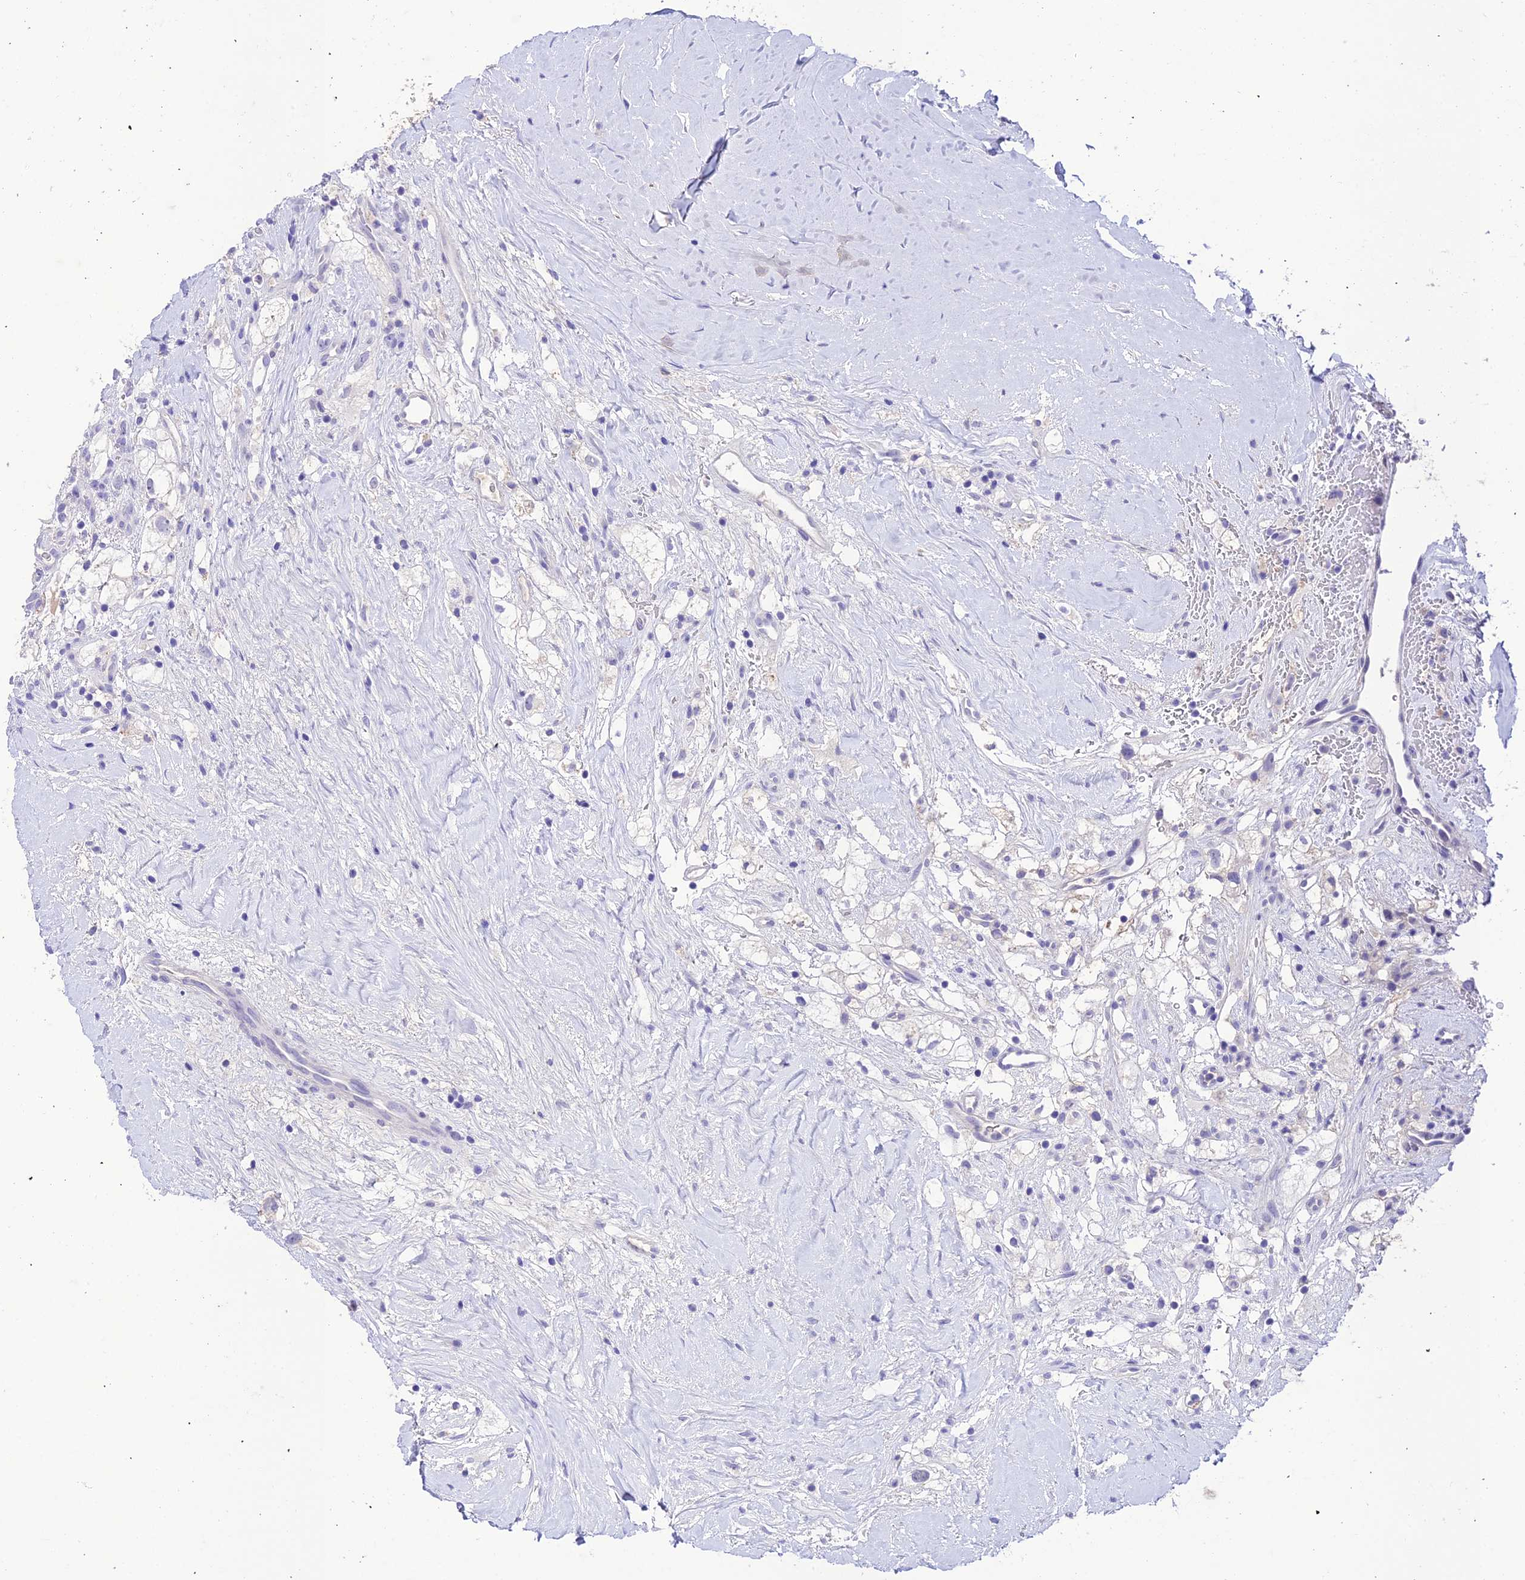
{"staining": {"intensity": "negative", "quantity": "none", "location": "none"}, "tissue": "renal cancer", "cell_type": "Tumor cells", "image_type": "cancer", "snomed": [{"axis": "morphology", "description": "Adenocarcinoma, NOS"}, {"axis": "topography", "description": "Kidney"}], "caption": "High magnification brightfield microscopy of renal adenocarcinoma stained with DAB (3,3'-diaminobenzidine) (brown) and counterstained with hematoxylin (blue): tumor cells show no significant expression.", "gene": "NLRP6", "patient": {"sex": "male", "age": 59}}